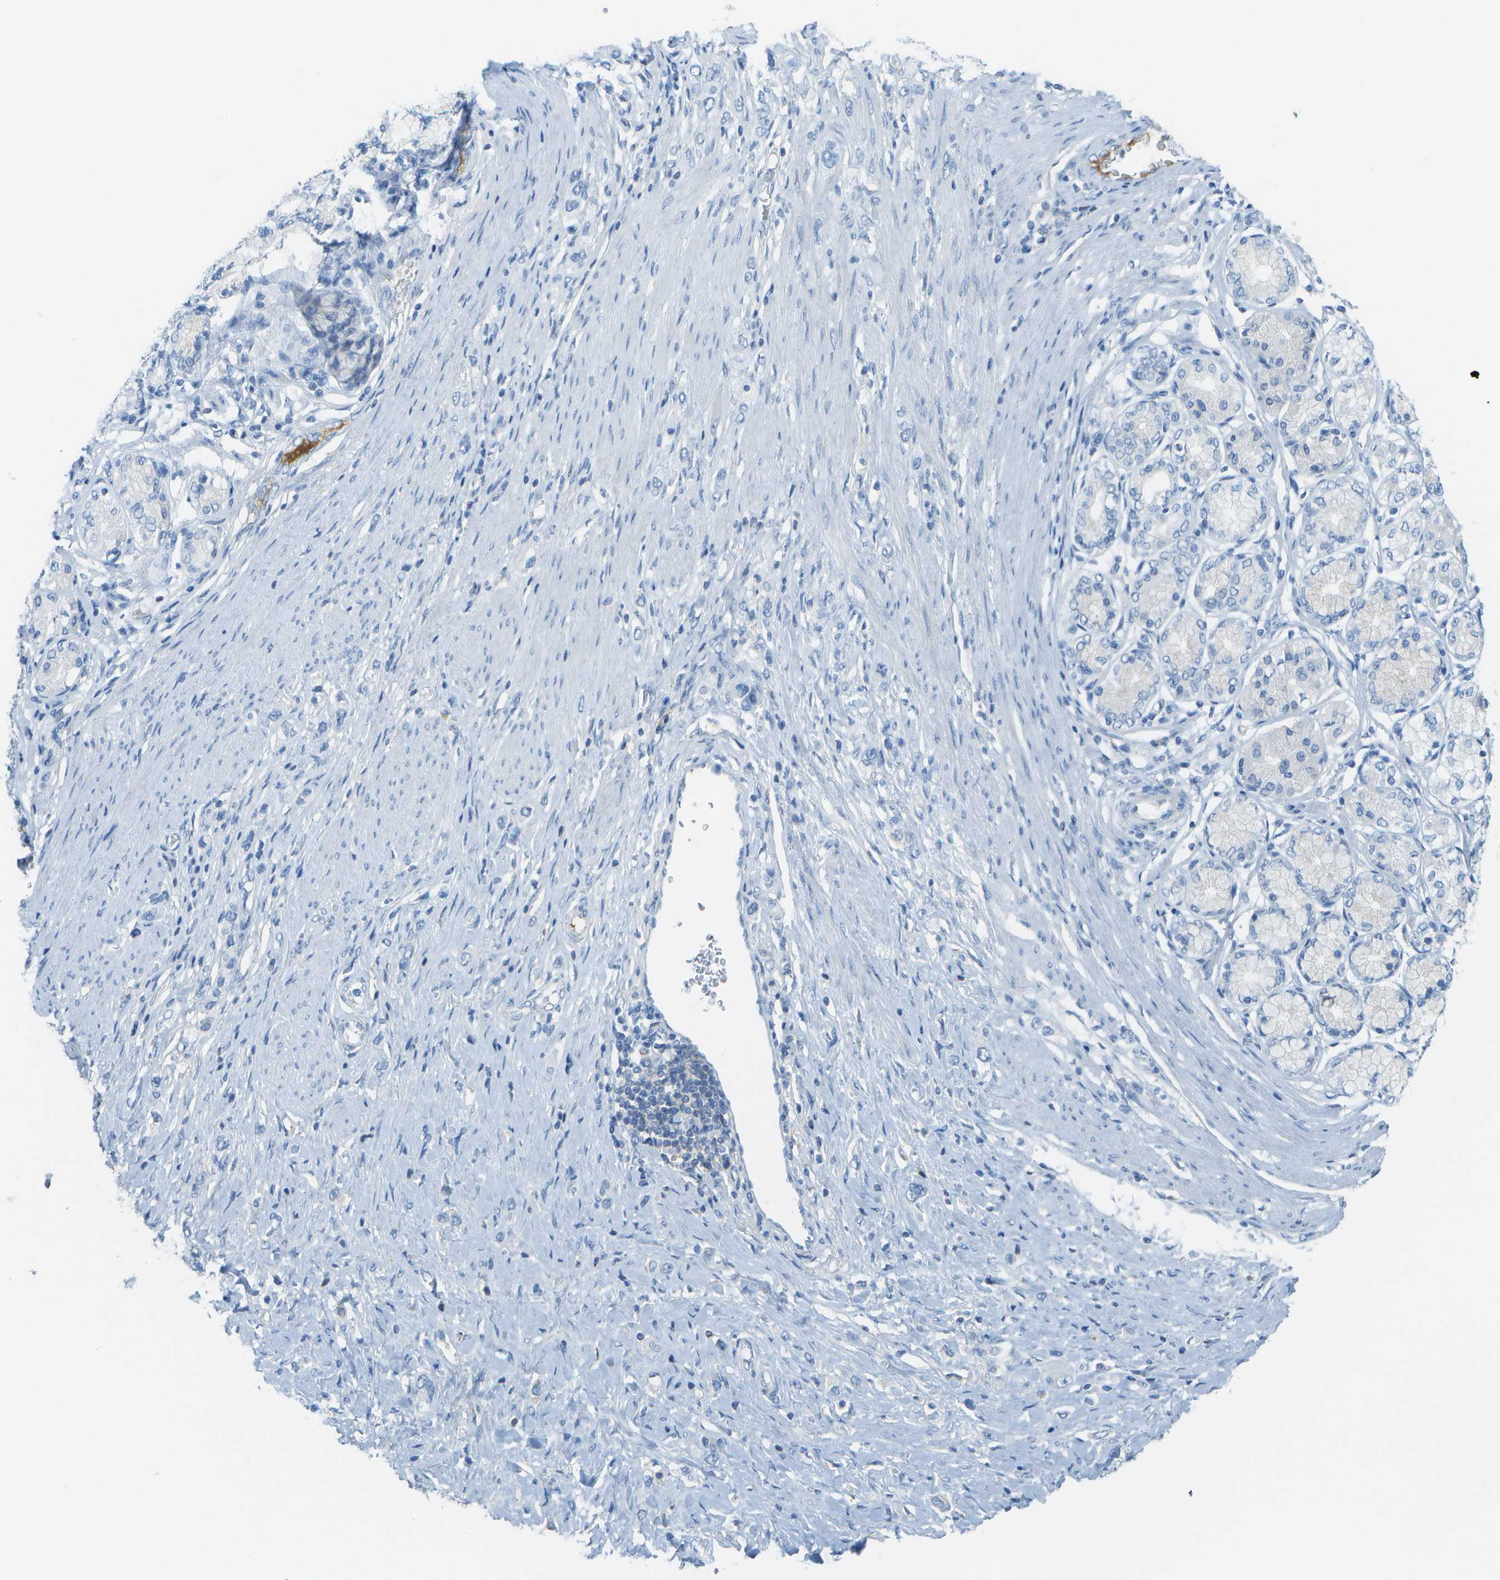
{"staining": {"intensity": "negative", "quantity": "none", "location": "none"}, "tissue": "stomach cancer", "cell_type": "Tumor cells", "image_type": "cancer", "snomed": [{"axis": "morphology", "description": "Normal tissue, NOS"}, {"axis": "morphology", "description": "Adenocarcinoma, NOS"}, {"axis": "topography", "description": "Stomach, upper"}, {"axis": "topography", "description": "Stomach"}], "caption": "Tumor cells are negative for protein expression in human stomach cancer (adenocarcinoma).", "gene": "C1S", "patient": {"sex": "female", "age": 65}}